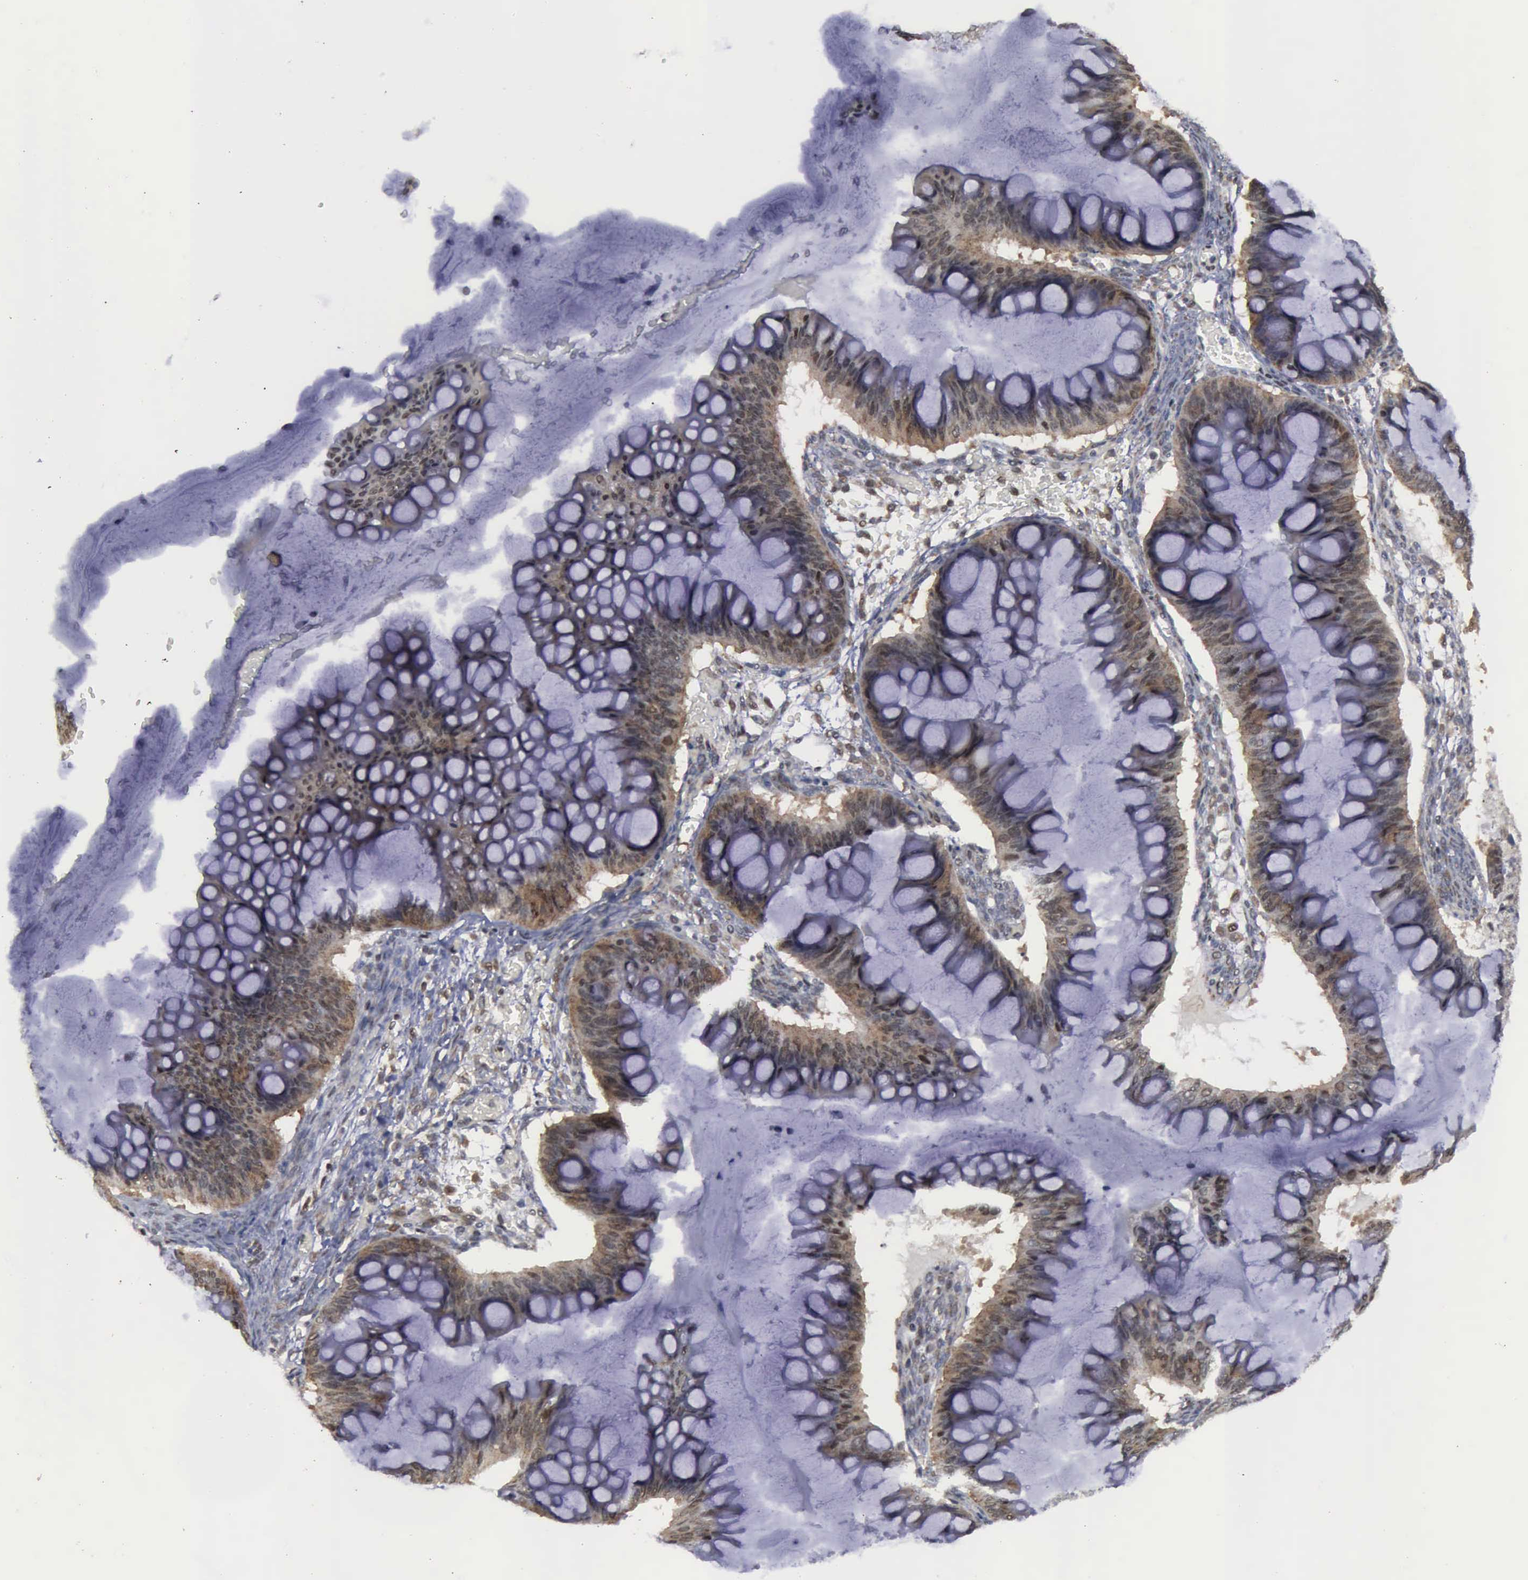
{"staining": {"intensity": "weak", "quantity": ">75%", "location": "cytoplasmic/membranous,nuclear"}, "tissue": "ovarian cancer", "cell_type": "Tumor cells", "image_type": "cancer", "snomed": [{"axis": "morphology", "description": "Cystadenocarcinoma, mucinous, NOS"}, {"axis": "topography", "description": "Ovary"}], "caption": "Ovarian cancer stained with a protein marker exhibits weak staining in tumor cells.", "gene": "RTCB", "patient": {"sex": "female", "age": 73}}